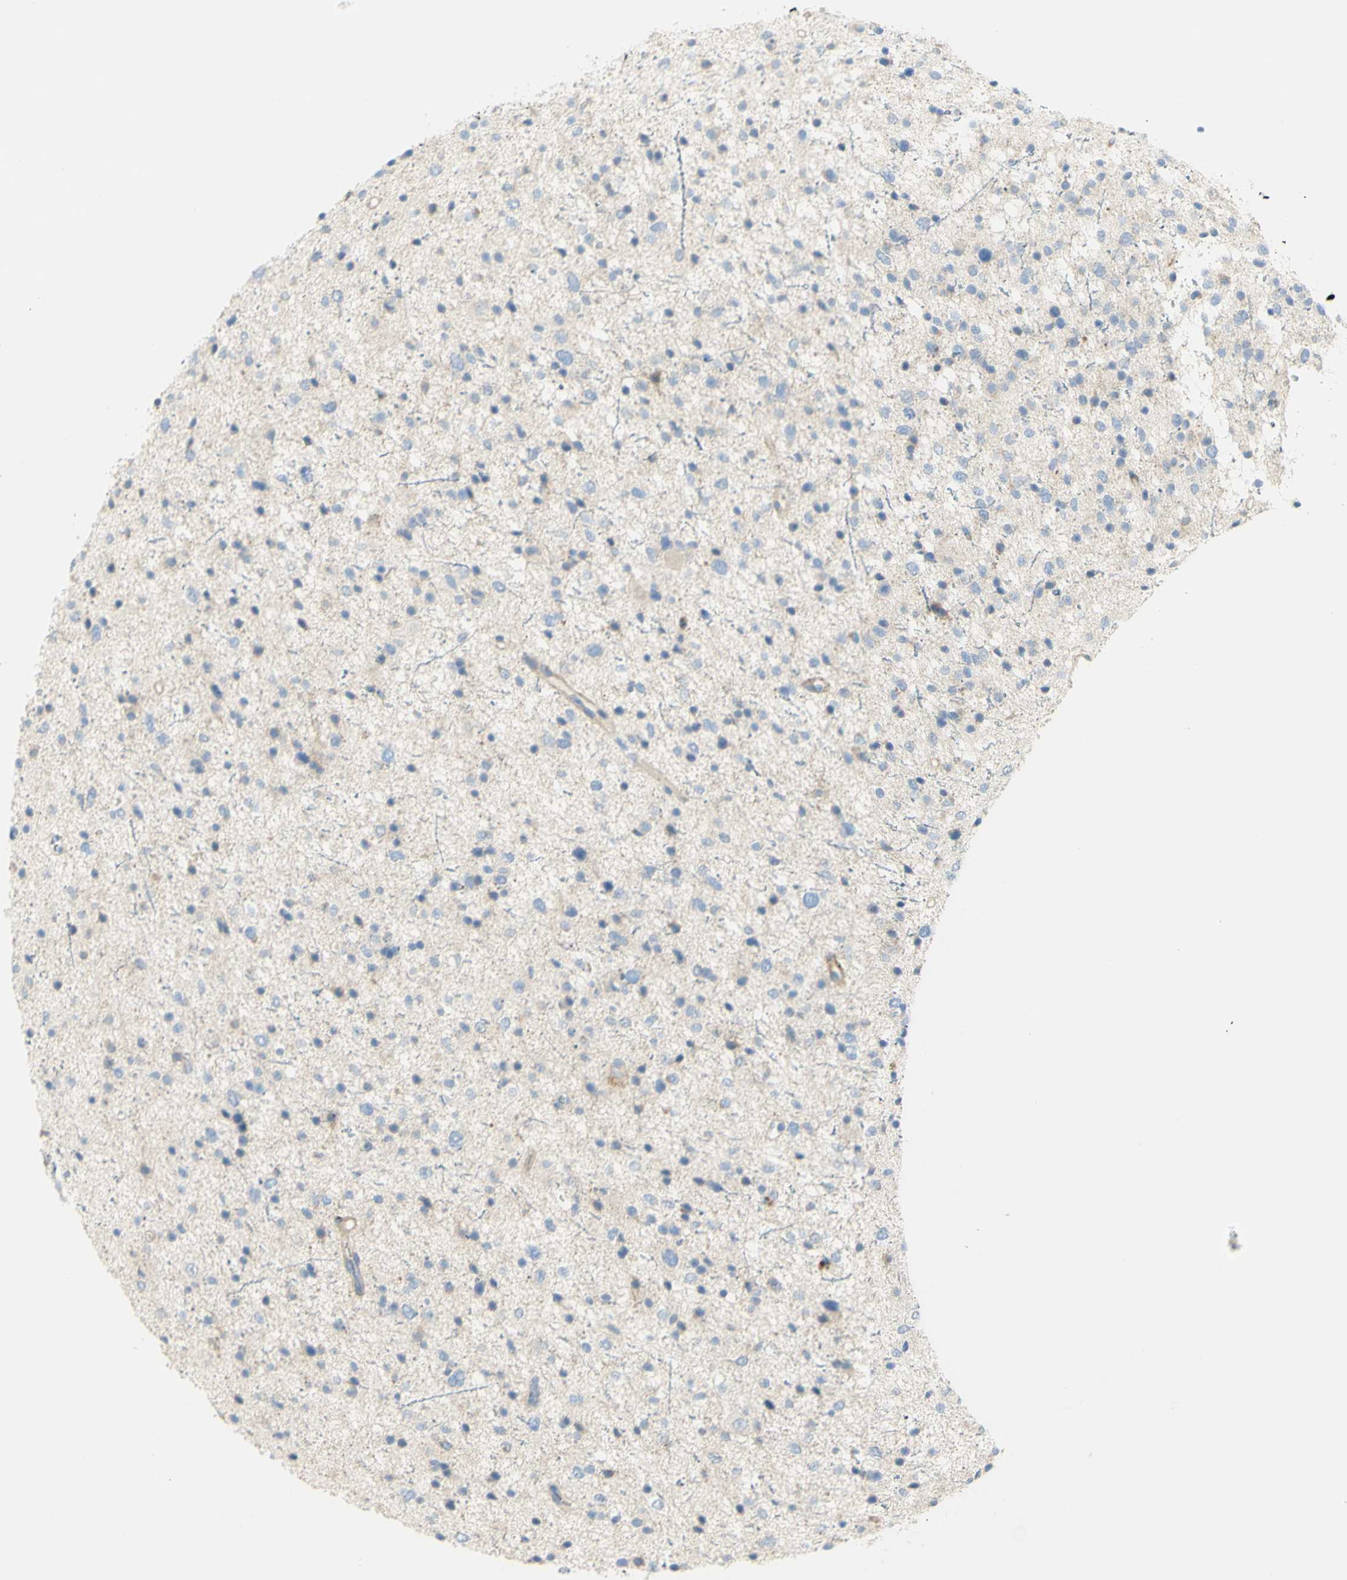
{"staining": {"intensity": "negative", "quantity": "none", "location": "none"}, "tissue": "glioma", "cell_type": "Tumor cells", "image_type": "cancer", "snomed": [{"axis": "morphology", "description": "Glioma, malignant, Low grade"}, {"axis": "topography", "description": "Brain"}], "caption": "This is a histopathology image of immunohistochemistry staining of low-grade glioma (malignant), which shows no staining in tumor cells.", "gene": "GCNT3", "patient": {"sex": "female", "age": 37}}